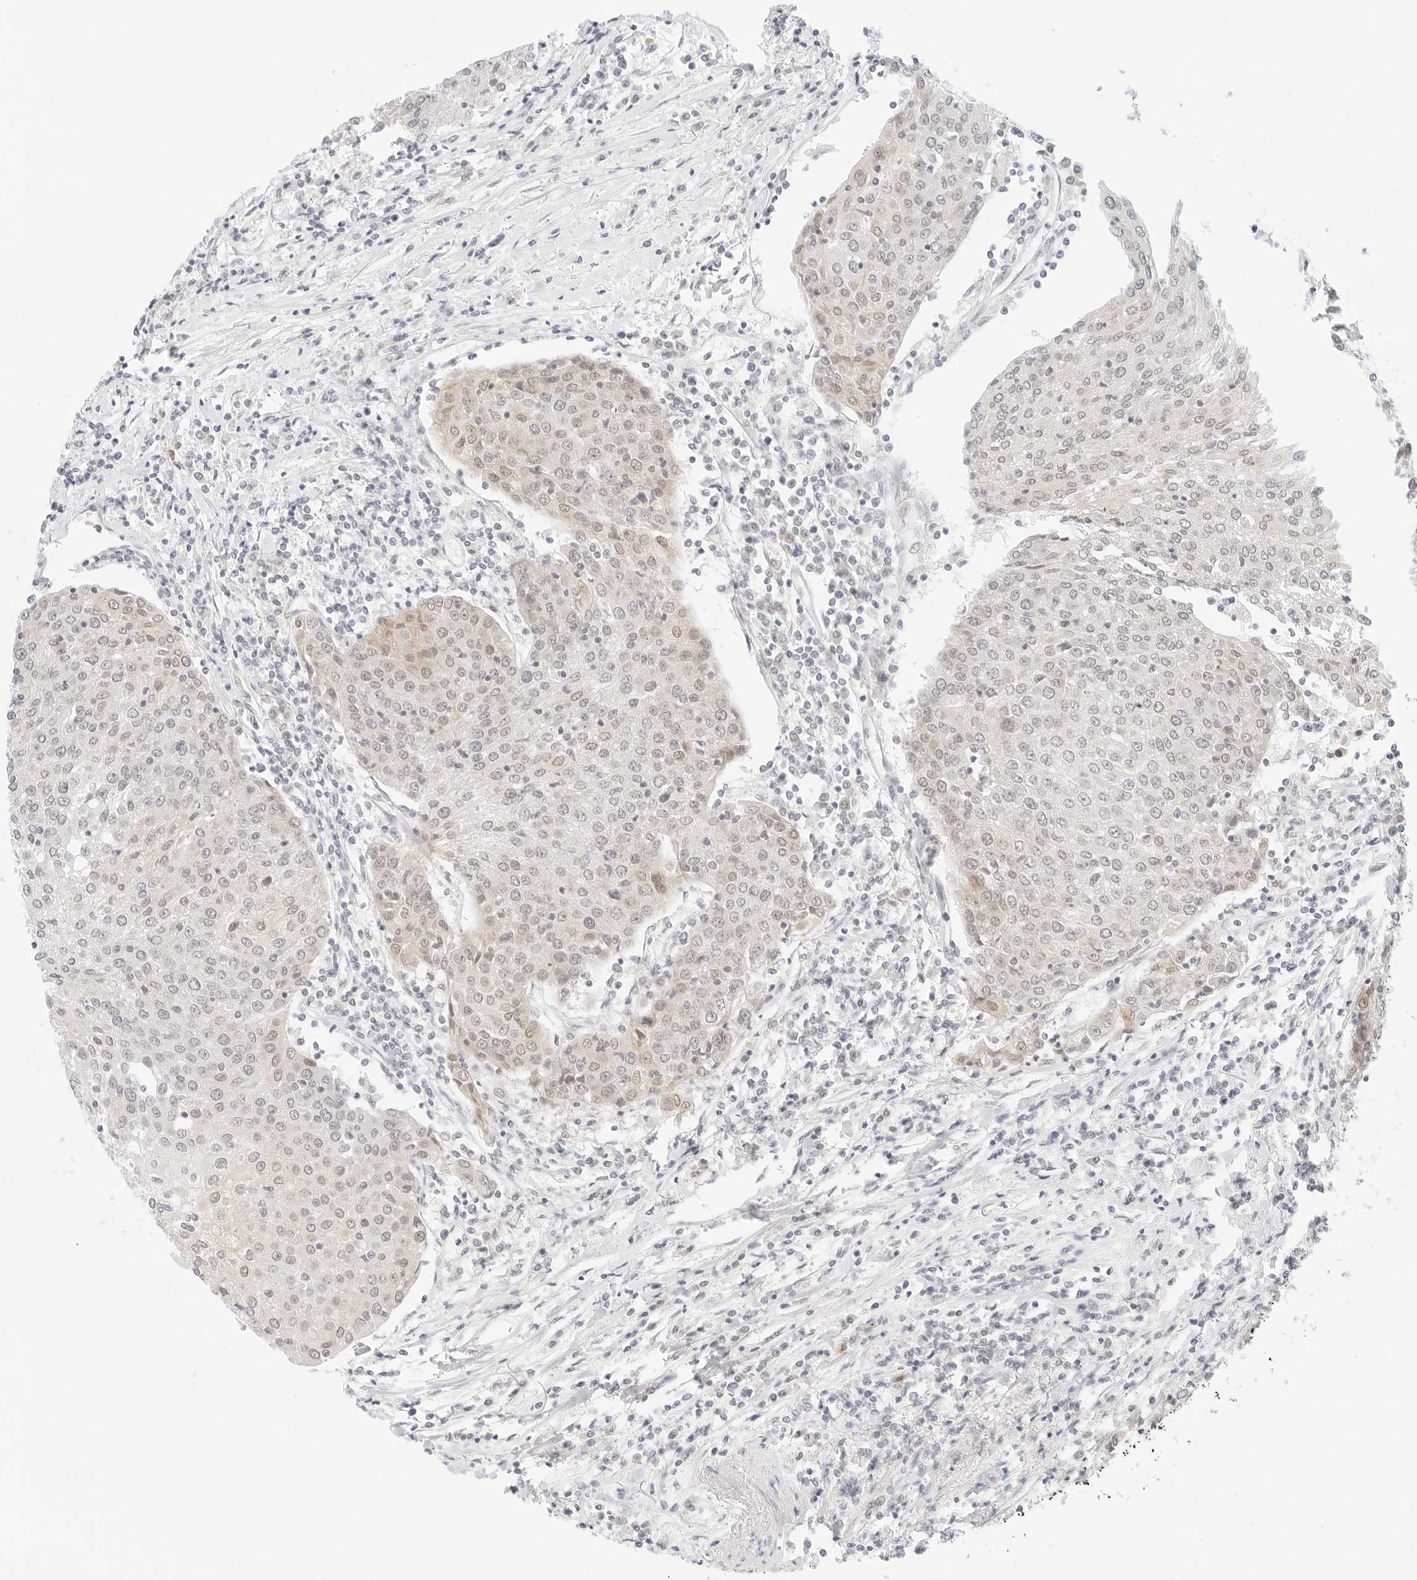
{"staining": {"intensity": "weak", "quantity": "<25%", "location": "nuclear"}, "tissue": "urothelial cancer", "cell_type": "Tumor cells", "image_type": "cancer", "snomed": [{"axis": "morphology", "description": "Urothelial carcinoma, High grade"}, {"axis": "topography", "description": "Urinary bladder"}], "caption": "Tumor cells are negative for protein expression in human urothelial carcinoma (high-grade).", "gene": "POLR3C", "patient": {"sex": "female", "age": 85}}